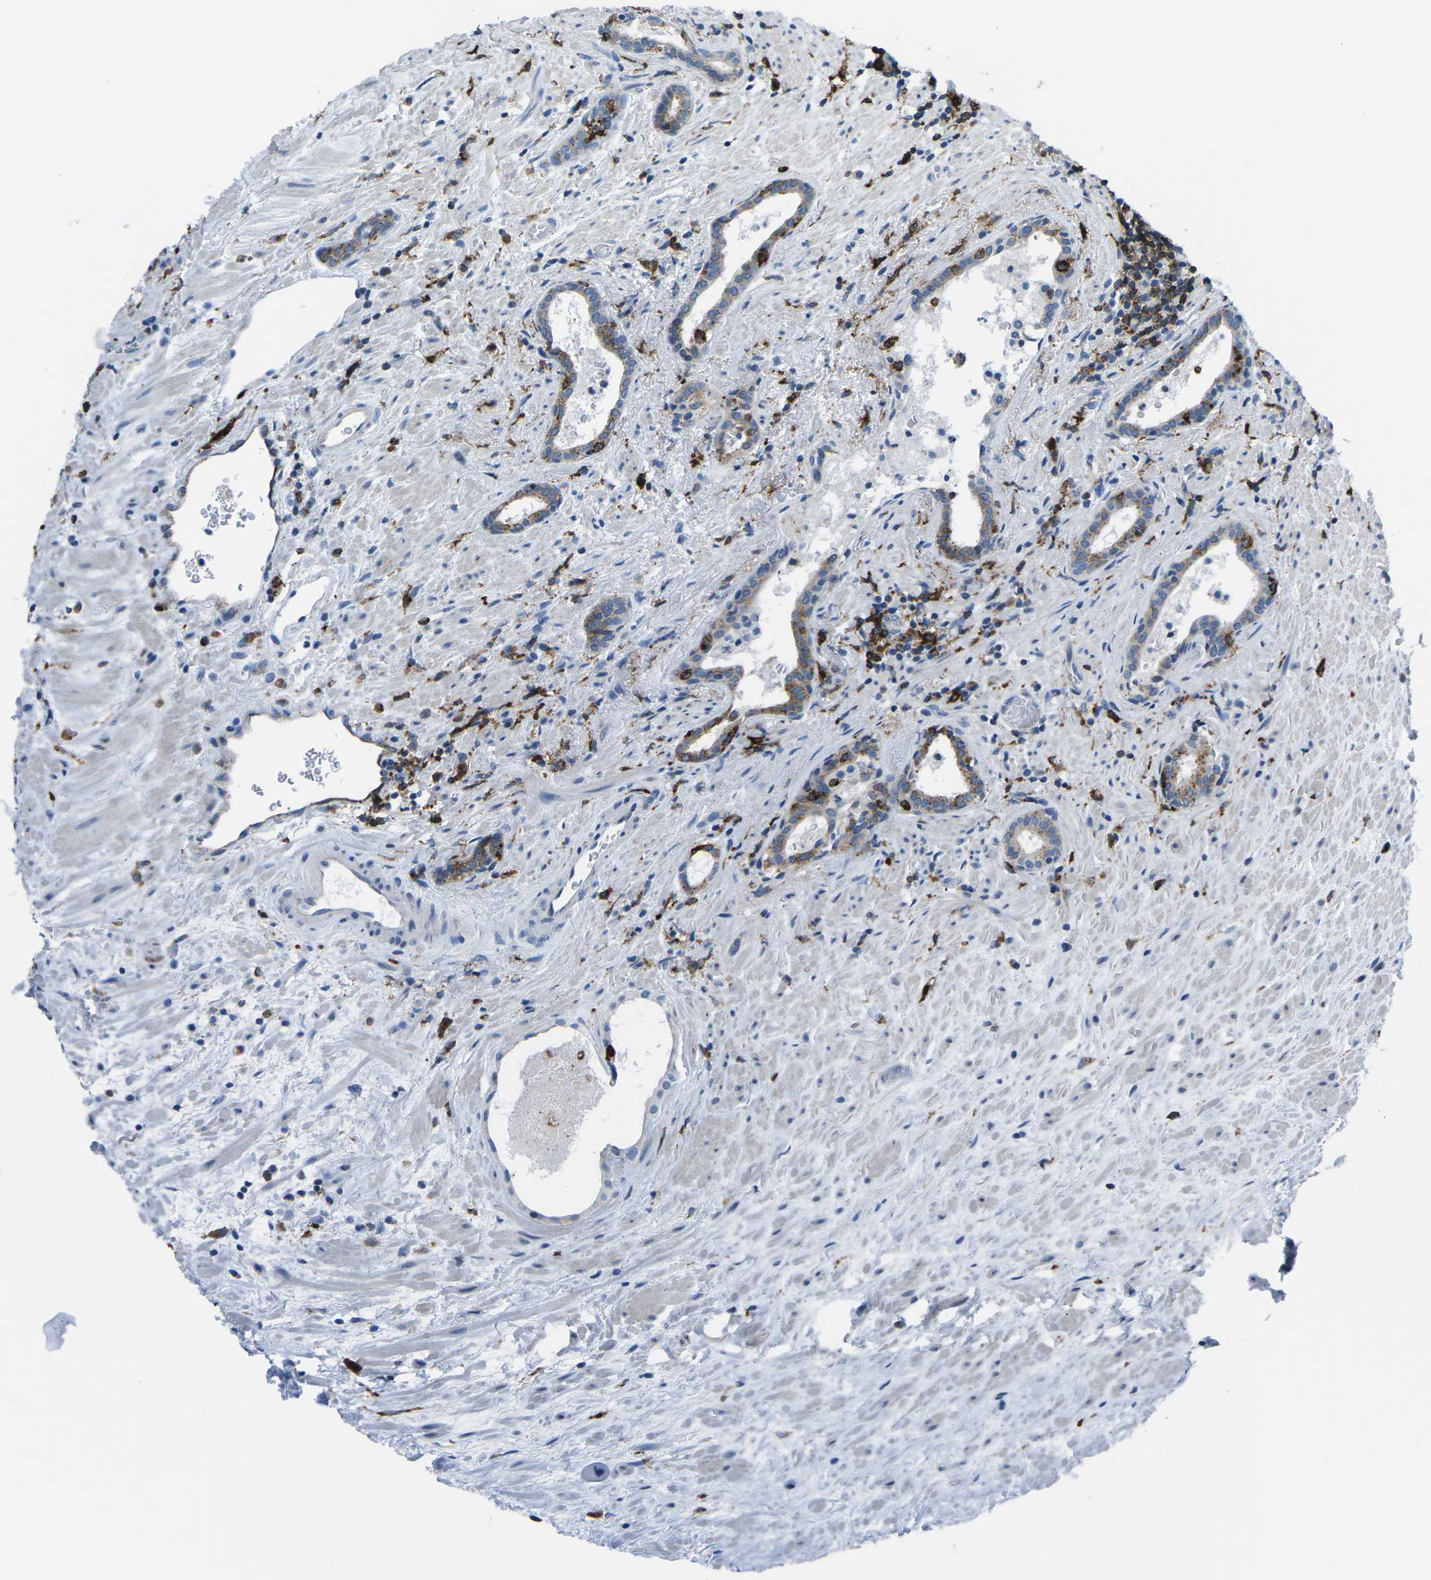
{"staining": {"intensity": "moderate", "quantity": "<25%", "location": "cytoplasmic/membranous"}, "tissue": "prostate cancer", "cell_type": "Tumor cells", "image_type": "cancer", "snomed": [{"axis": "morphology", "description": "Adenocarcinoma, High grade"}, {"axis": "topography", "description": "Prostate"}], "caption": "The immunohistochemical stain labels moderate cytoplasmic/membranous expression in tumor cells of prostate cancer (high-grade adenocarcinoma) tissue.", "gene": "PTPN1", "patient": {"sex": "male", "age": 71}}